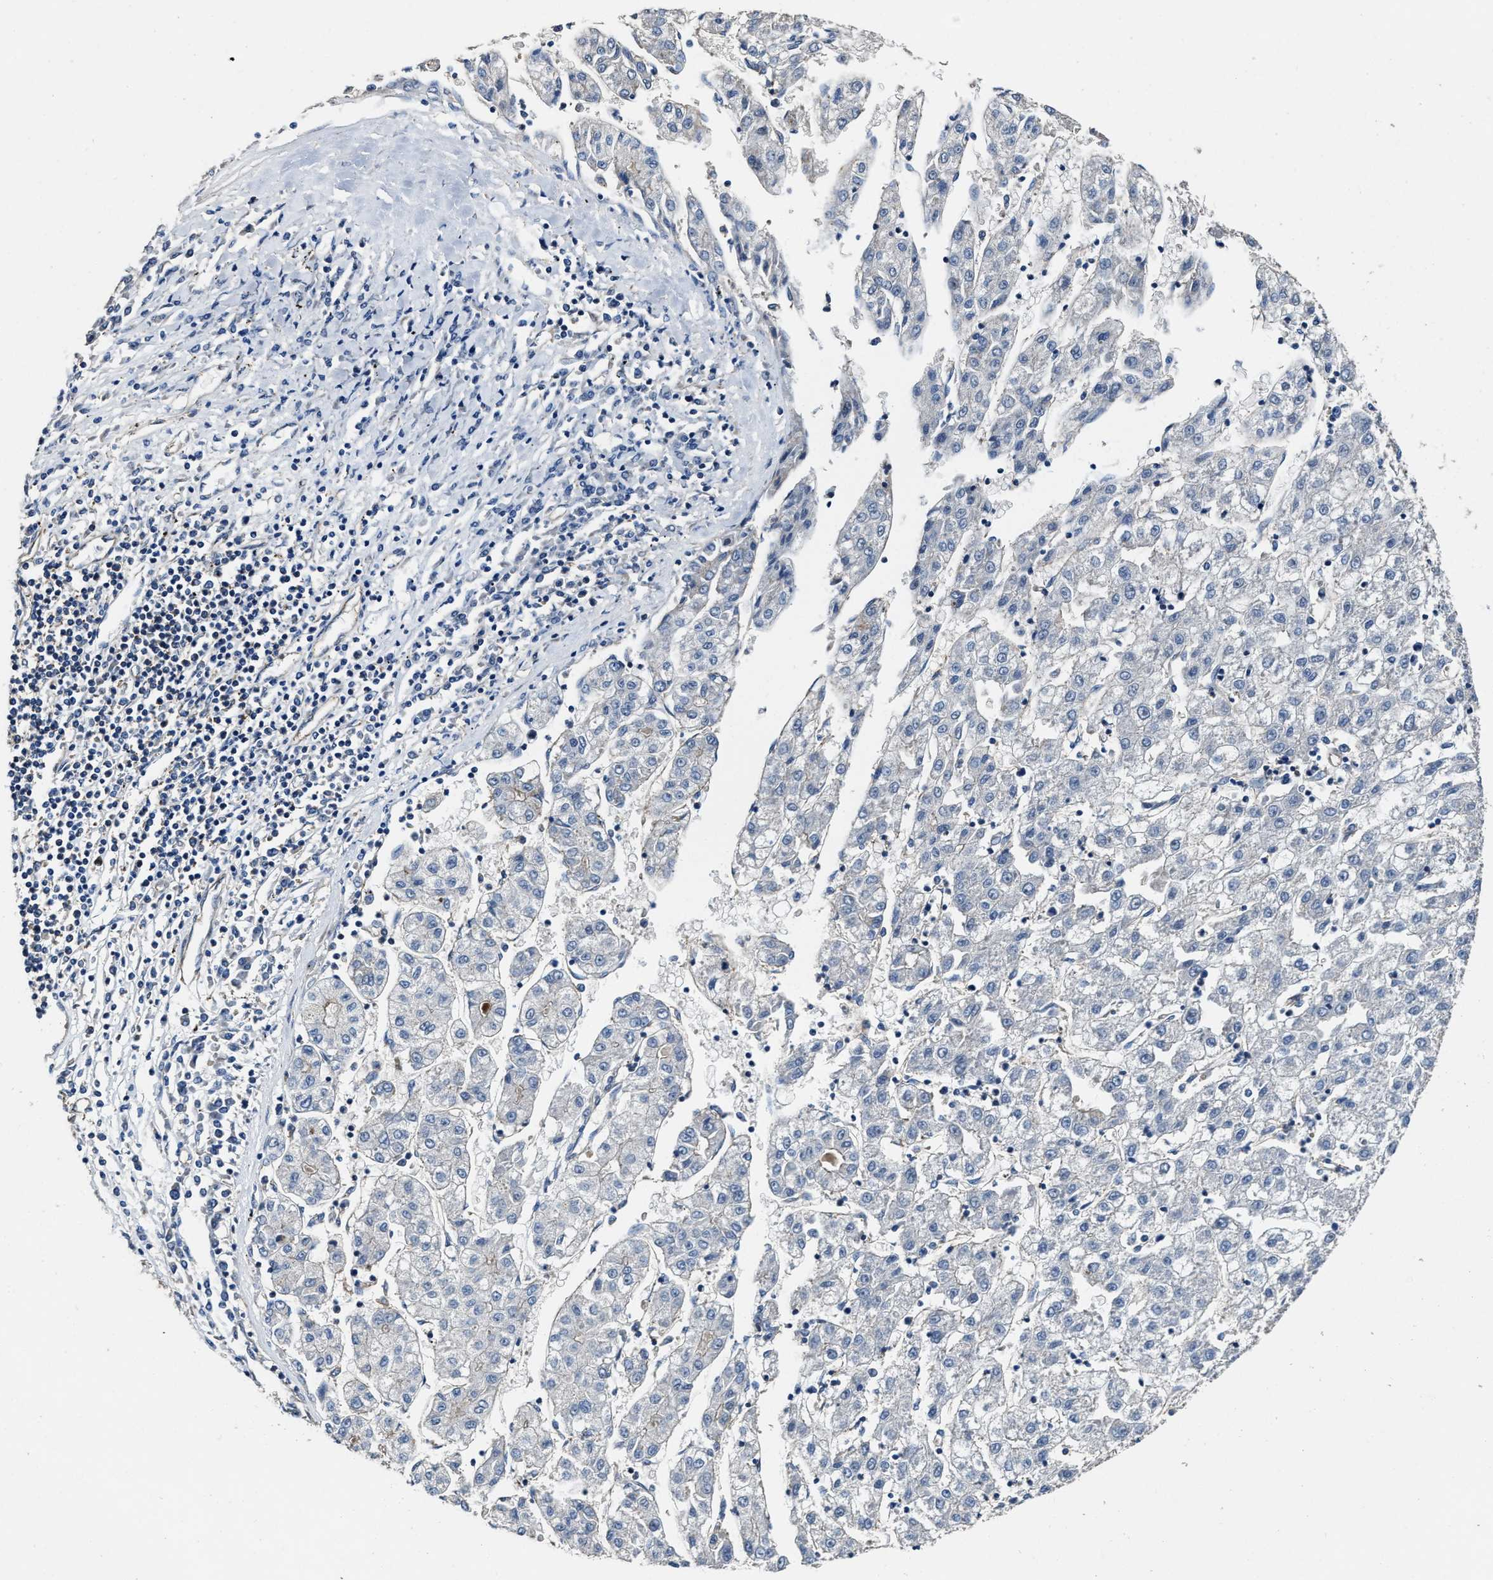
{"staining": {"intensity": "negative", "quantity": "none", "location": "none"}, "tissue": "liver cancer", "cell_type": "Tumor cells", "image_type": "cancer", "snomed": [{"axis": "morphology", "description": "Carcinoma, Hepatocellular, NOS"}, {"axis": "topography", "description": "Liver"}], "caption": "Immunohistochemistry (IHC) of human liver cancer displays no expression in tumor cells. The staining was performed using DAB (3,3'-diaminobenzidine) to visualize the protein expression in brown, while the nuclei were stained in blue with hematoxylin (Magnification: 20x).", "gene": "PTAR1", "patient": {"sex": "male", "age": 72}}